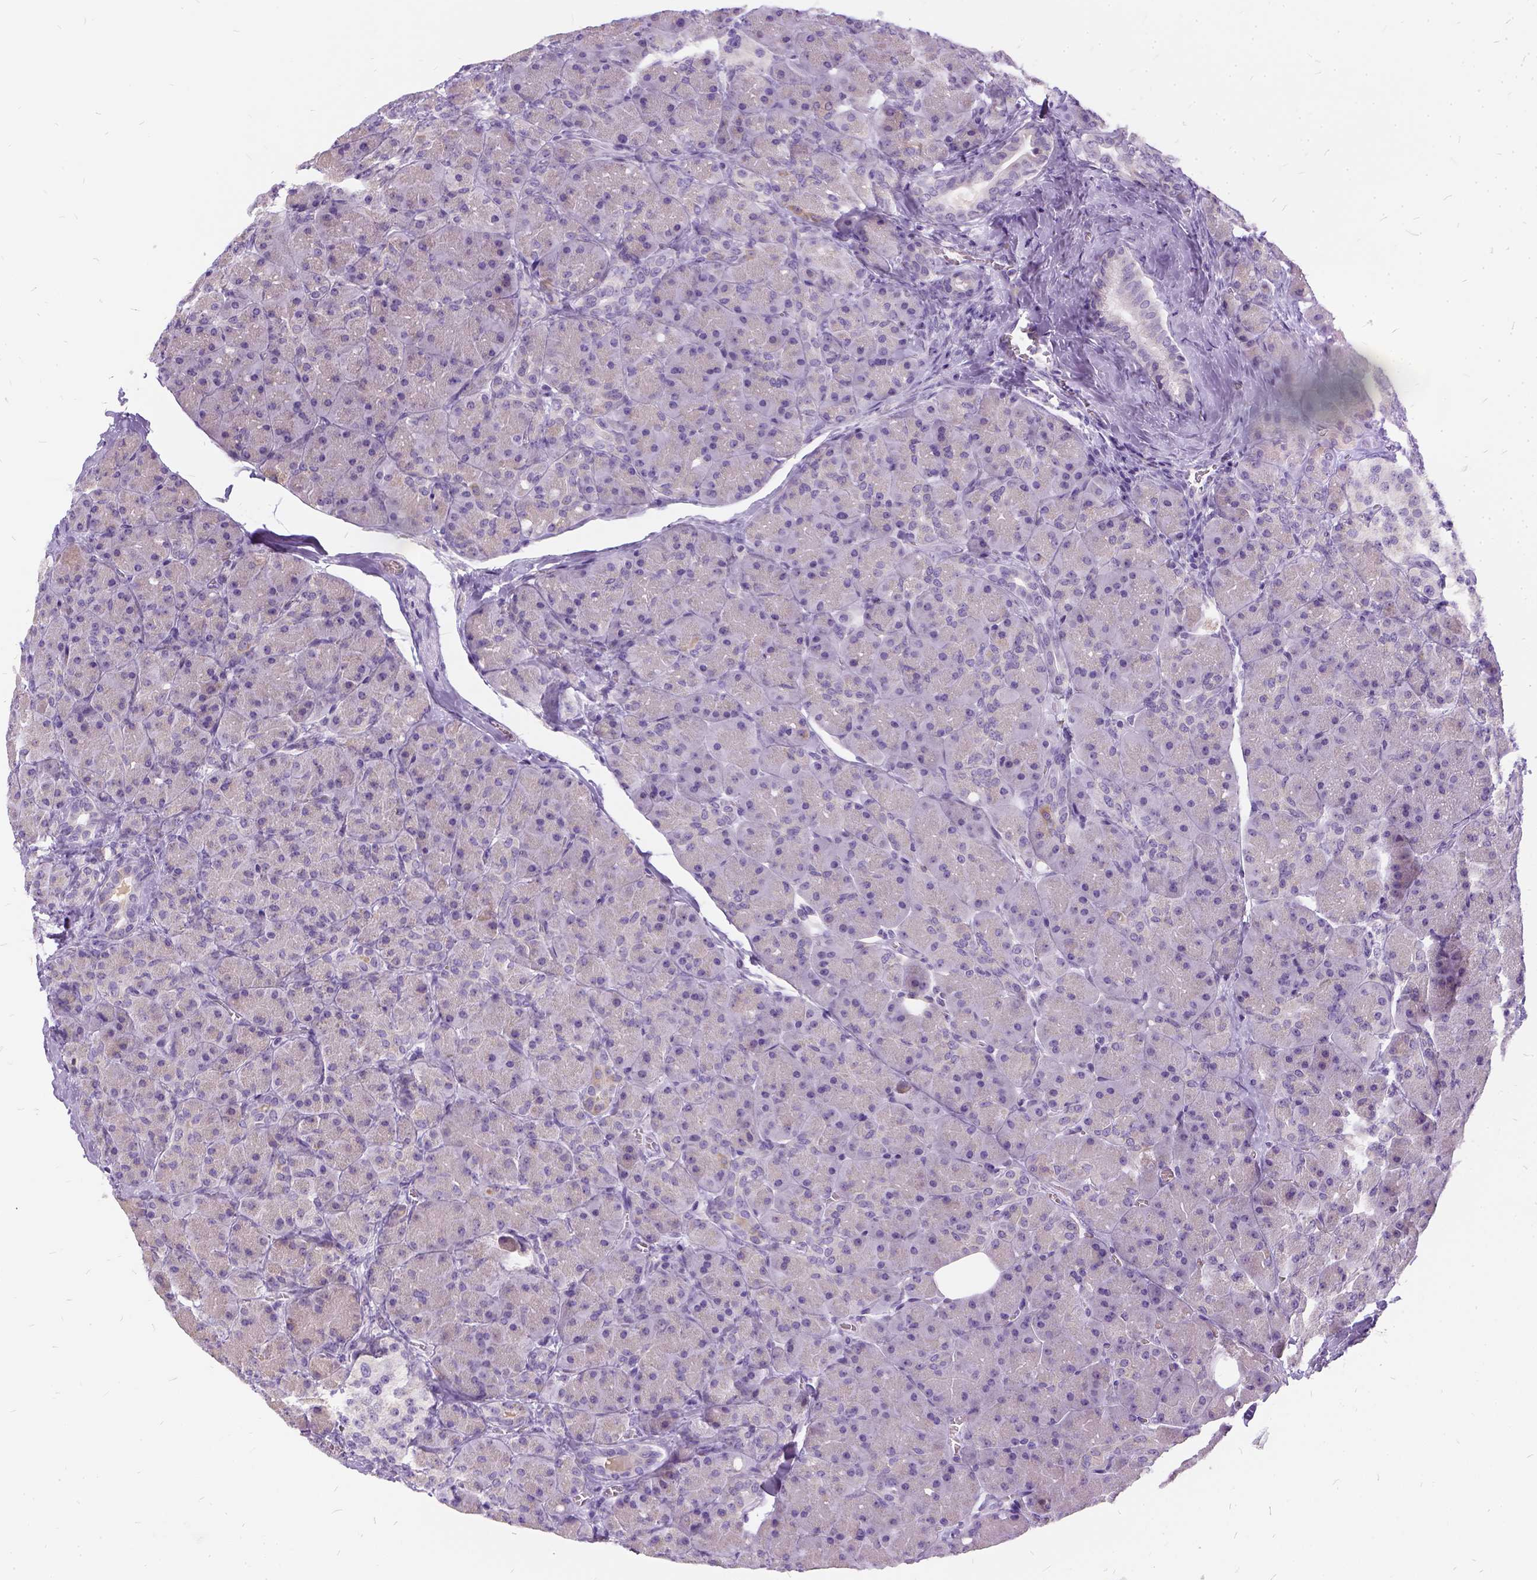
{"staining": {"intensity": "negative", "quantity": "none", "location": "none"}, "tissue": "pancreas", "cell_type": "Exocrine glandular cells", "image_type": "normal", "snomed": [{"axis": "morphology", "description": "Normal tissue, NOS"}, {"axis": "topography", "description": "Pancreas"}], "caption": "A high-resolution image shows immunohistochemistry (IHC) staining of benign pancreas, which shows no significant expression in exocrine glandular cells. (DAB immunohistochemistry visualized using brightfield microscopy, high magnification).", "gene": "FDX1", "patient": {"sex": "male", "age": 55}}